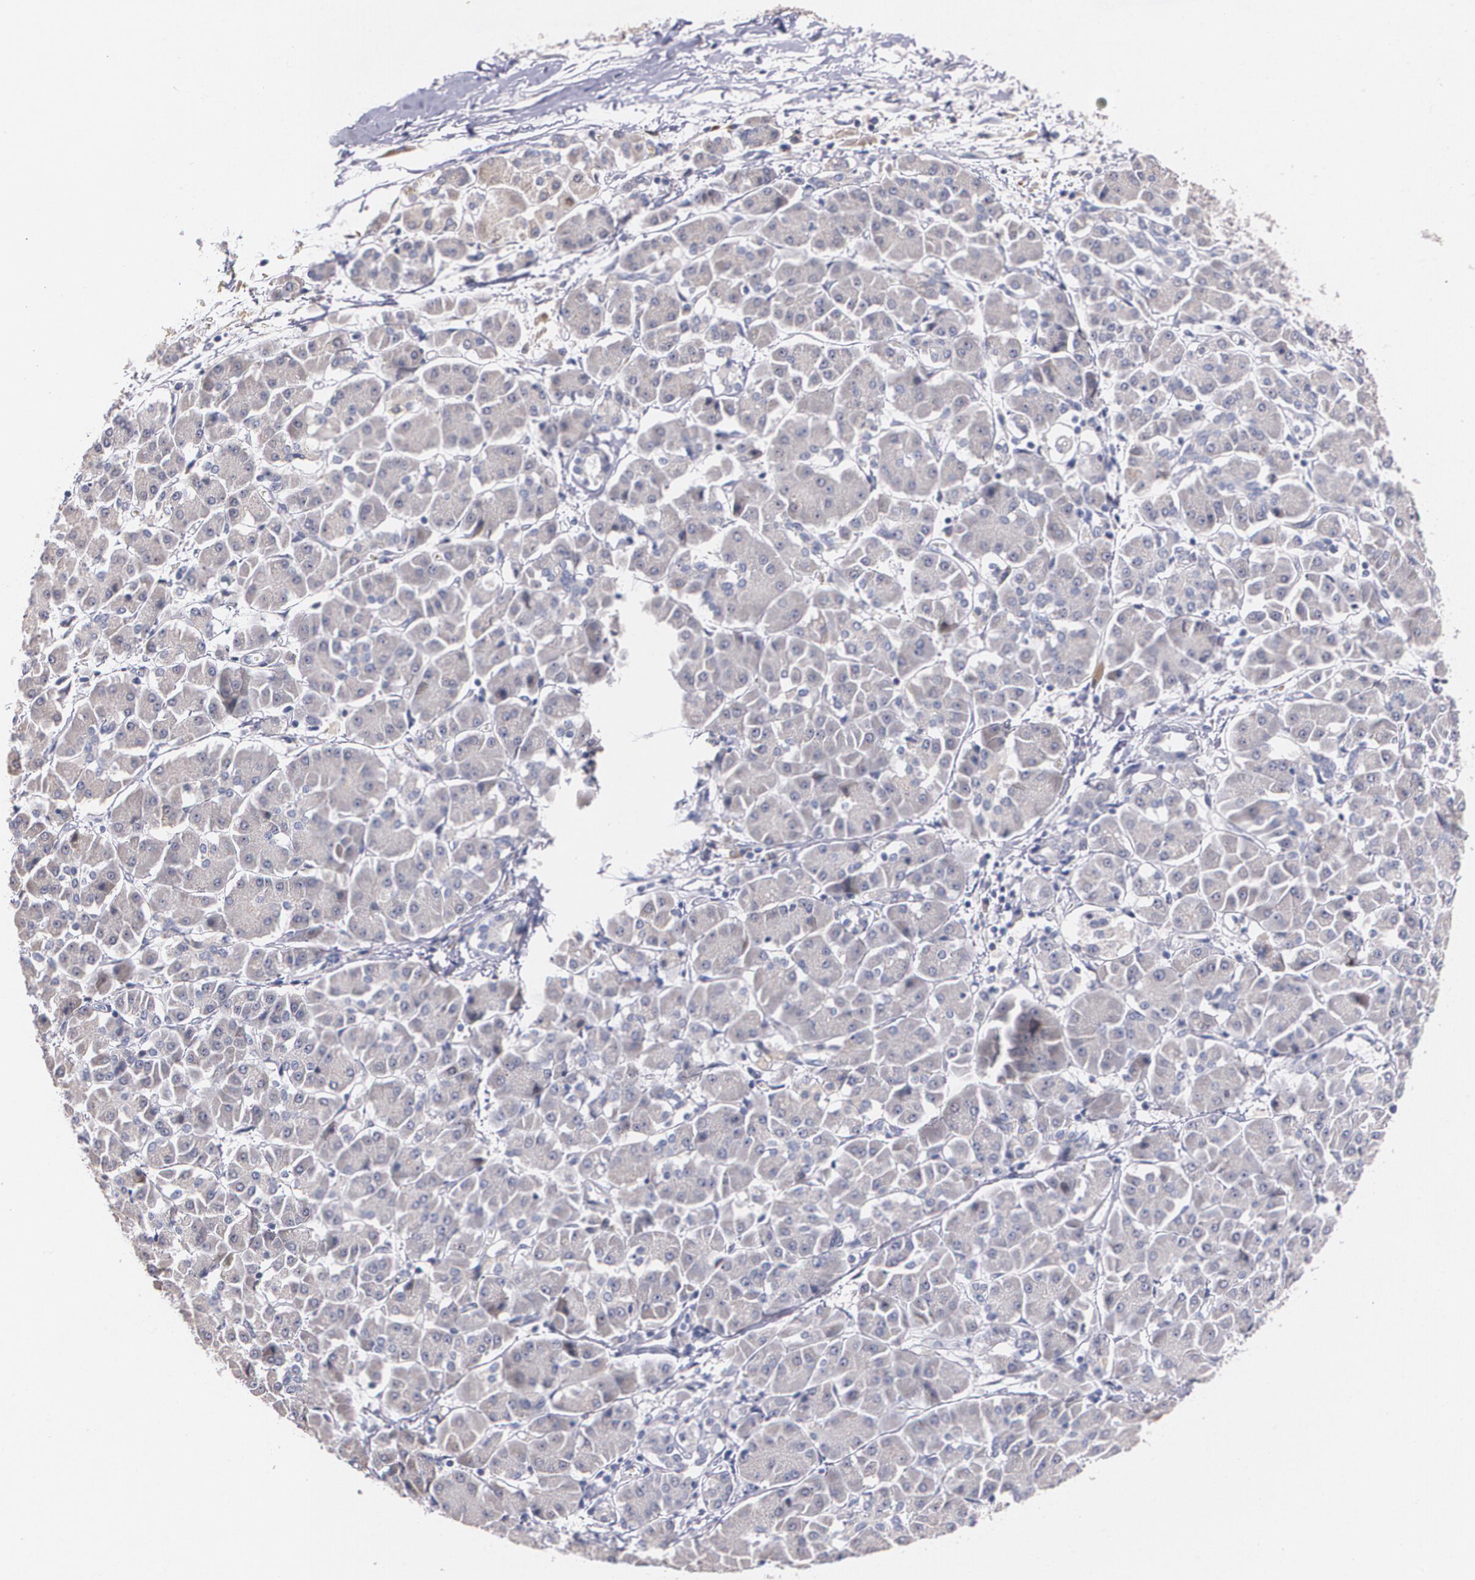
{"staining": {"intensity": "weak", "quantity": "<25%", "location": "cytoplasmic/membranous"}, "tissue": "pancreatic cancer", "cell_type": "Tumor cells", "image_type": "cancer", "snomed": [{"axis": "morphology", "description": "Adenocarcinoma, NOS"}, {"axis": "topography", "description": "Pancreas"}], "caption": "Immunohistochemistry (IHC) photomicrograph of neoplastic tissue: pancreatic cancer stained with DAB shows no significant protein staining in tumor cells. (DAB (3,3'-diaminobenzidine) IHC with hematoxylin counter stain).", "gene": "AMBP", "patient": {"sex": "female", "age": 57}}